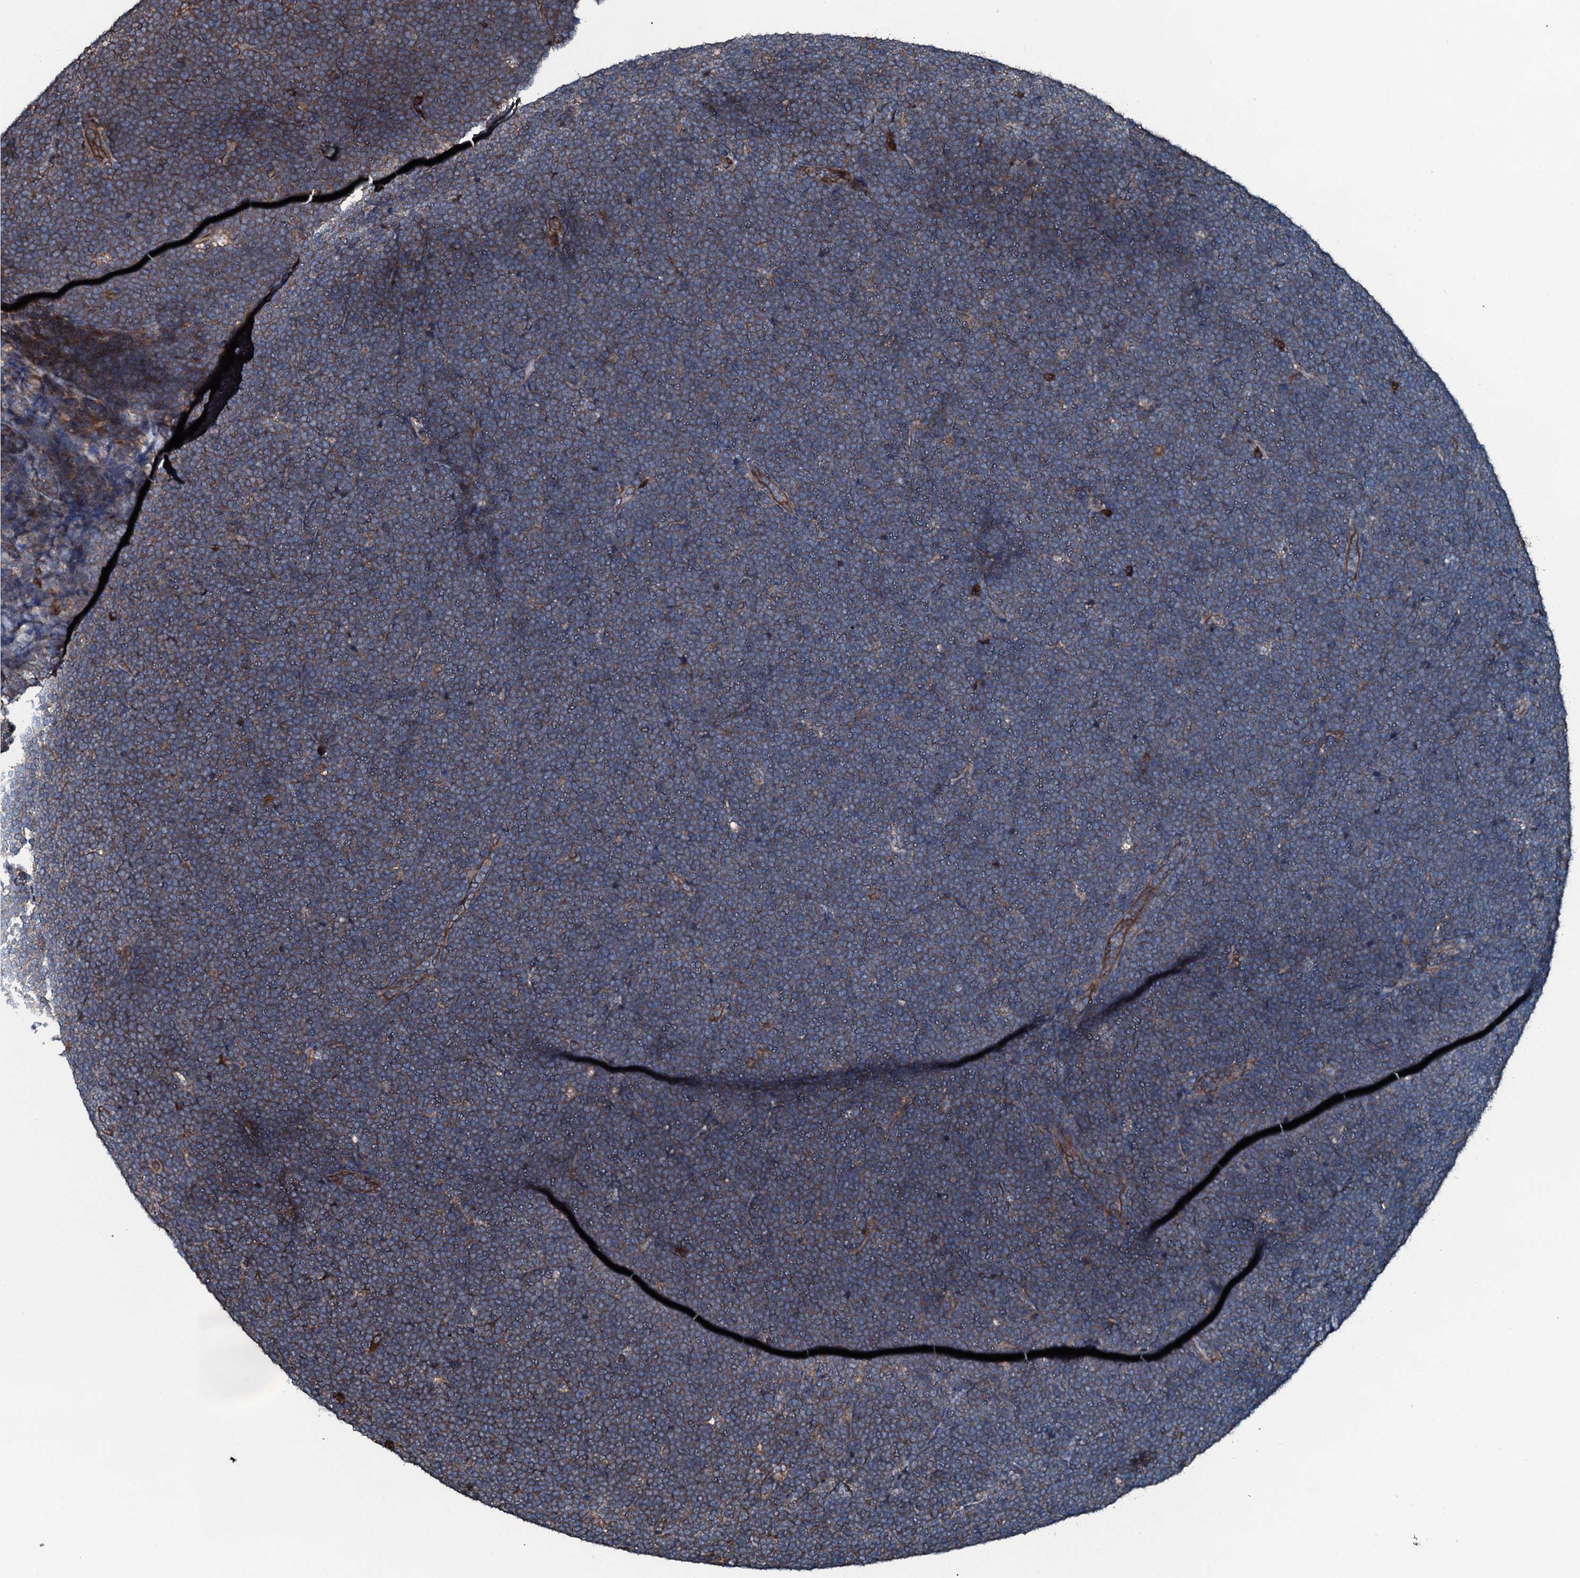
{"staining": {"intensity": "weak", "quantity": "25%-75%", "location": "cytoplasmic/membranous"}, "tissue": "lymphoma", "cell_type": "Tumor cells", "image_type": "cancer", "snomed": [{"axis": "morphology", "description": "Malignant lymphoma, non-Hodgkin's type, High grade"}, {"axis": "topography", "description": "Lymph node"}], "caption": "Tumor cells demonstrate weak cytoplasmic/membranous staining in approximately 25%-75% of cells in lymphoma.", "gene": "AARS1", "patient": {"sex": "male", "age": 13}}